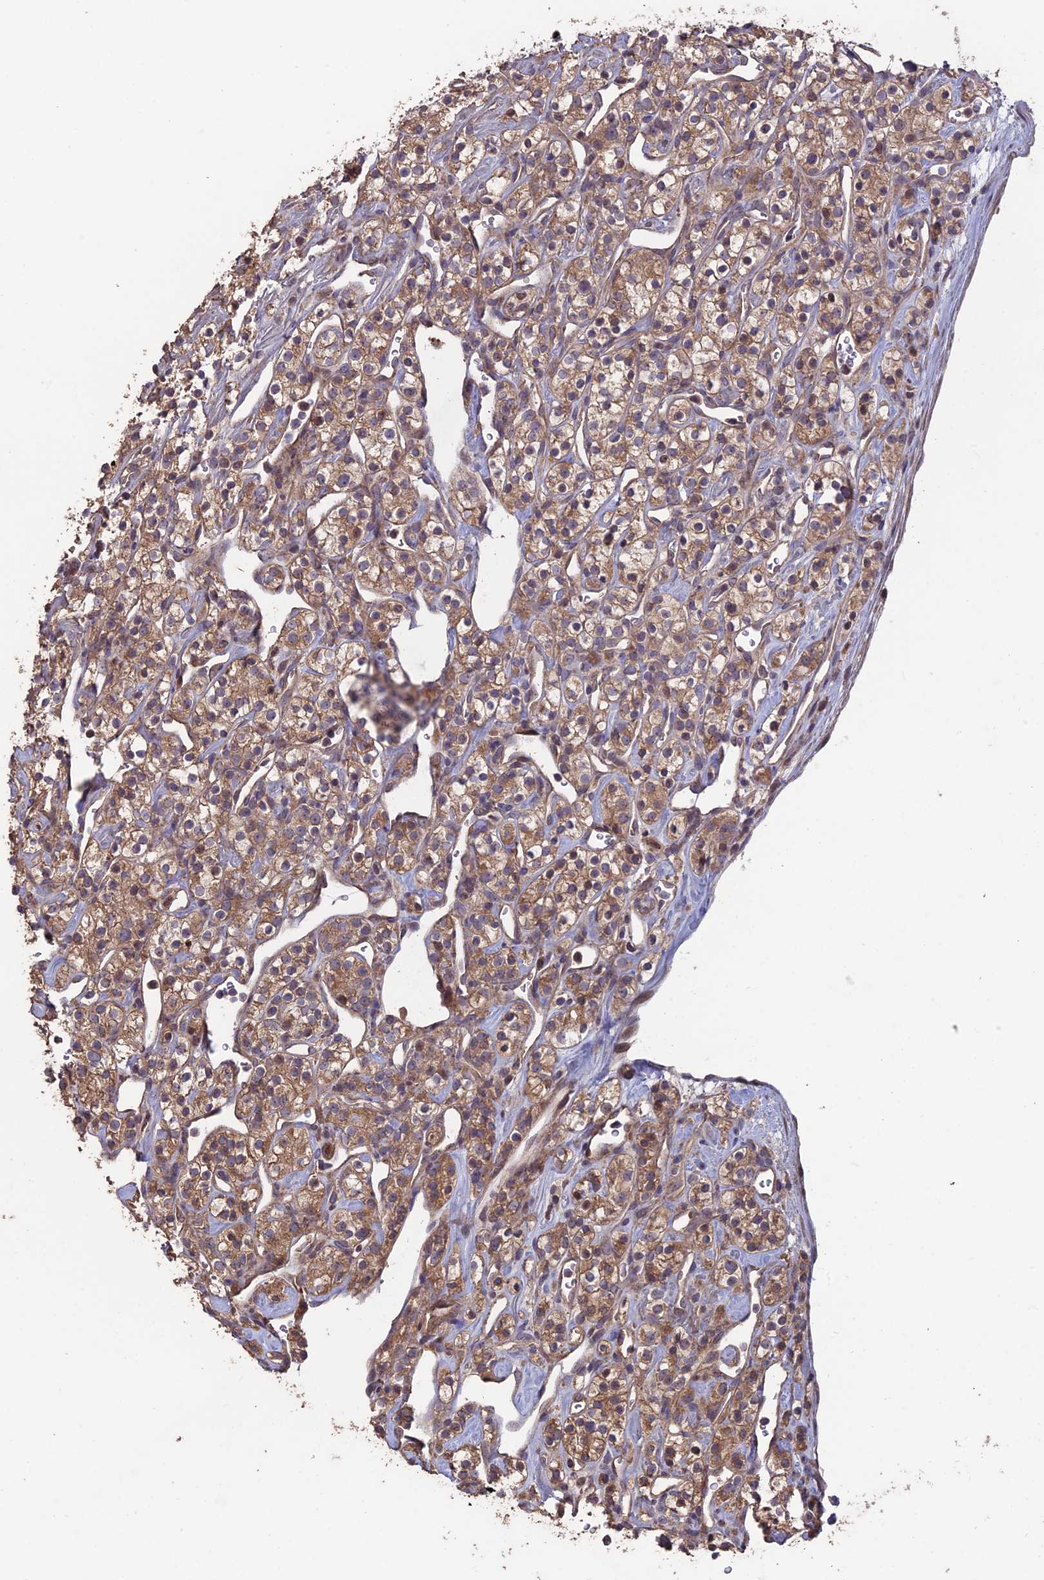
{"staining": {"intensity": "moderate", "quantity": ">75%", "location": "cytoplasmic/membranous"}, "tissue": "renal cancer", "cell_type": "Tumor cells", "image_type": "cancer", "snomed": [{"axis": "morphology", "description": "Adenocarcinoma, NOS"}, {"axis": "topography", "description": "Kidney"}], "caption": "Protein staining demonstrates moderate cytoplasmic/membranous positivity in approximately >75% of tumor cells in renal adenocarcinoma.", "gene": "SHISA5", "patient": {"sex": "male", "age": 77}}